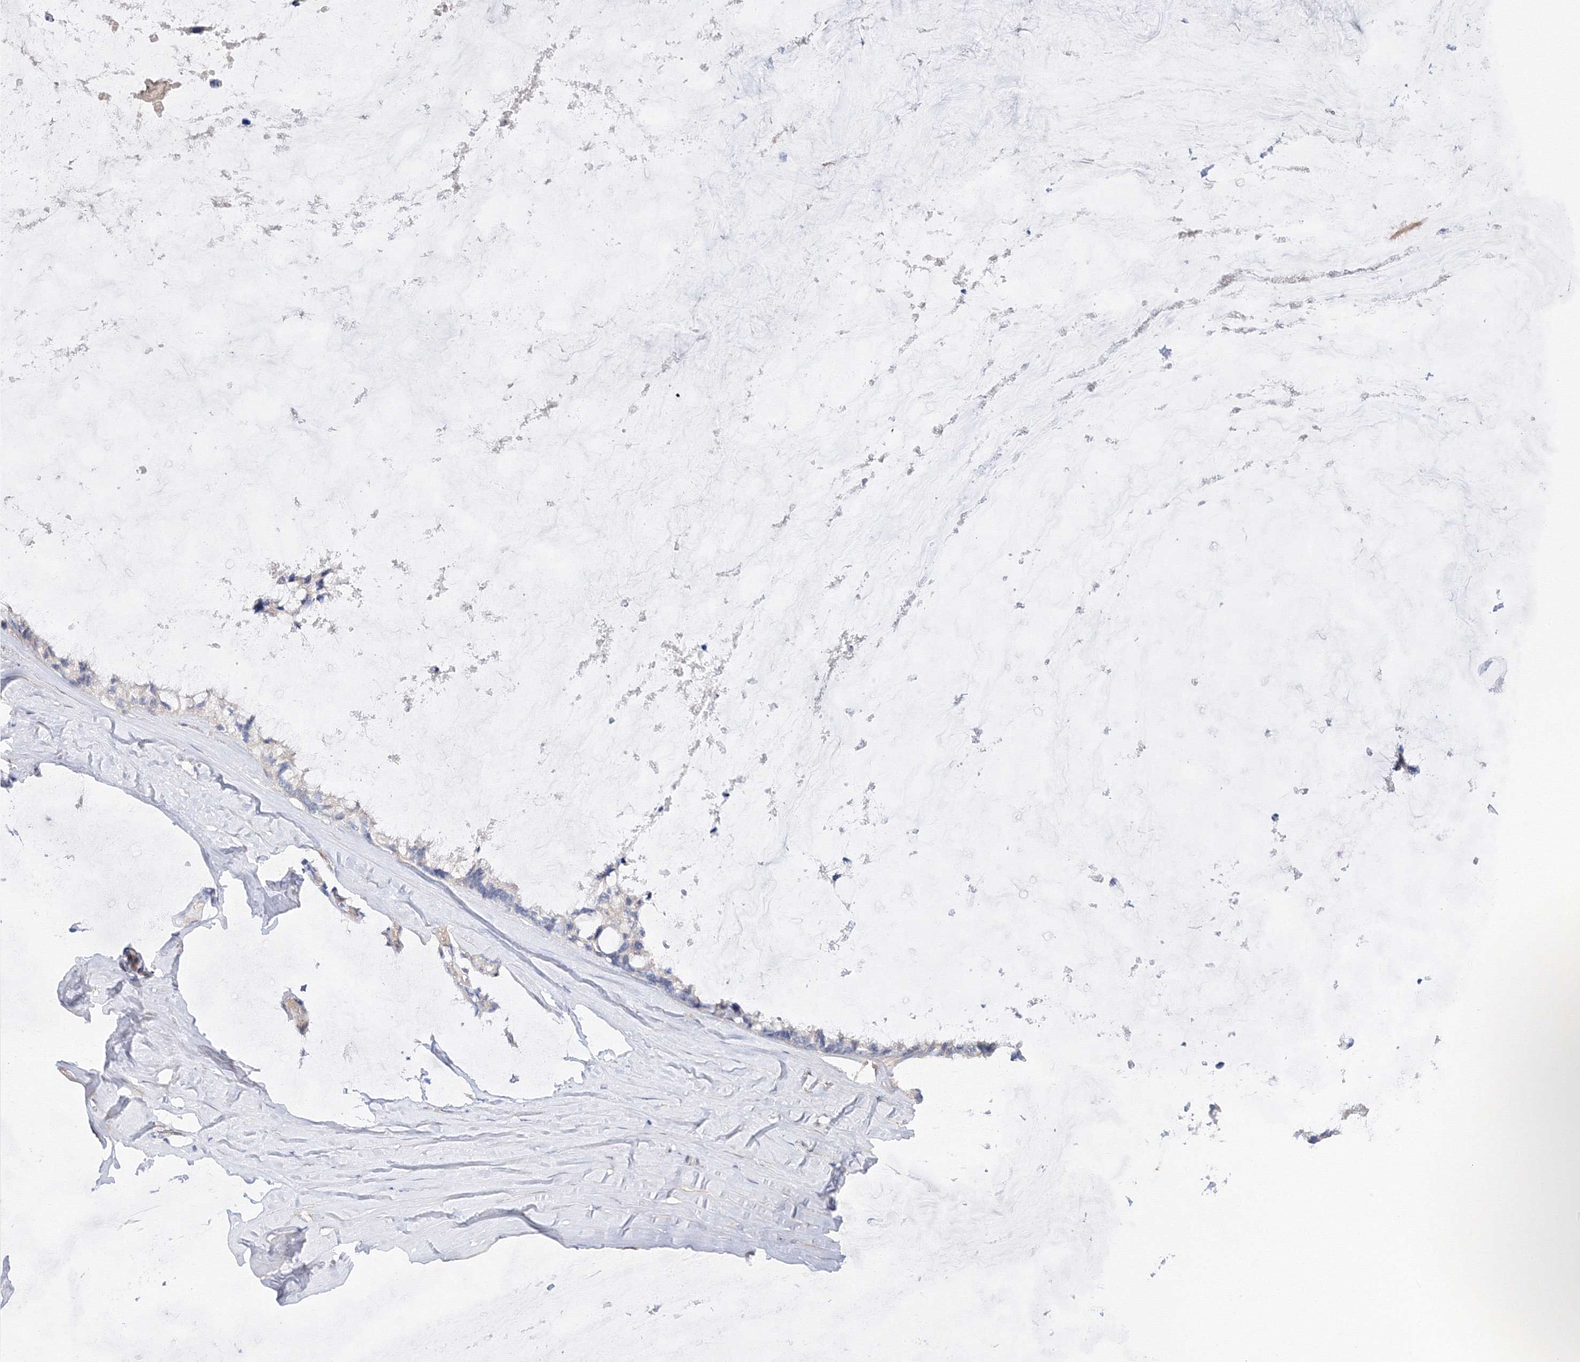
{"staining": {"intensity": "negative", "quantity": "none", "location": "none"}, "tissue": "ovarian cancer", "cell_type": "Tumor cells", "image_type": "cancer", "snomed": [{"axis": "morphology", "description": "Cystadenocarcinoma, mucinous, NOS"}, {"axis": "topography", "description": "Ovary"}], "caption": "Immunohistochemical staining of mucinous cystadenocarcinoma (ovarian) shows no significant staining in tumor cells.", "gene": "DIS3L2", "patient": {"sex": "female", "age": 39}}